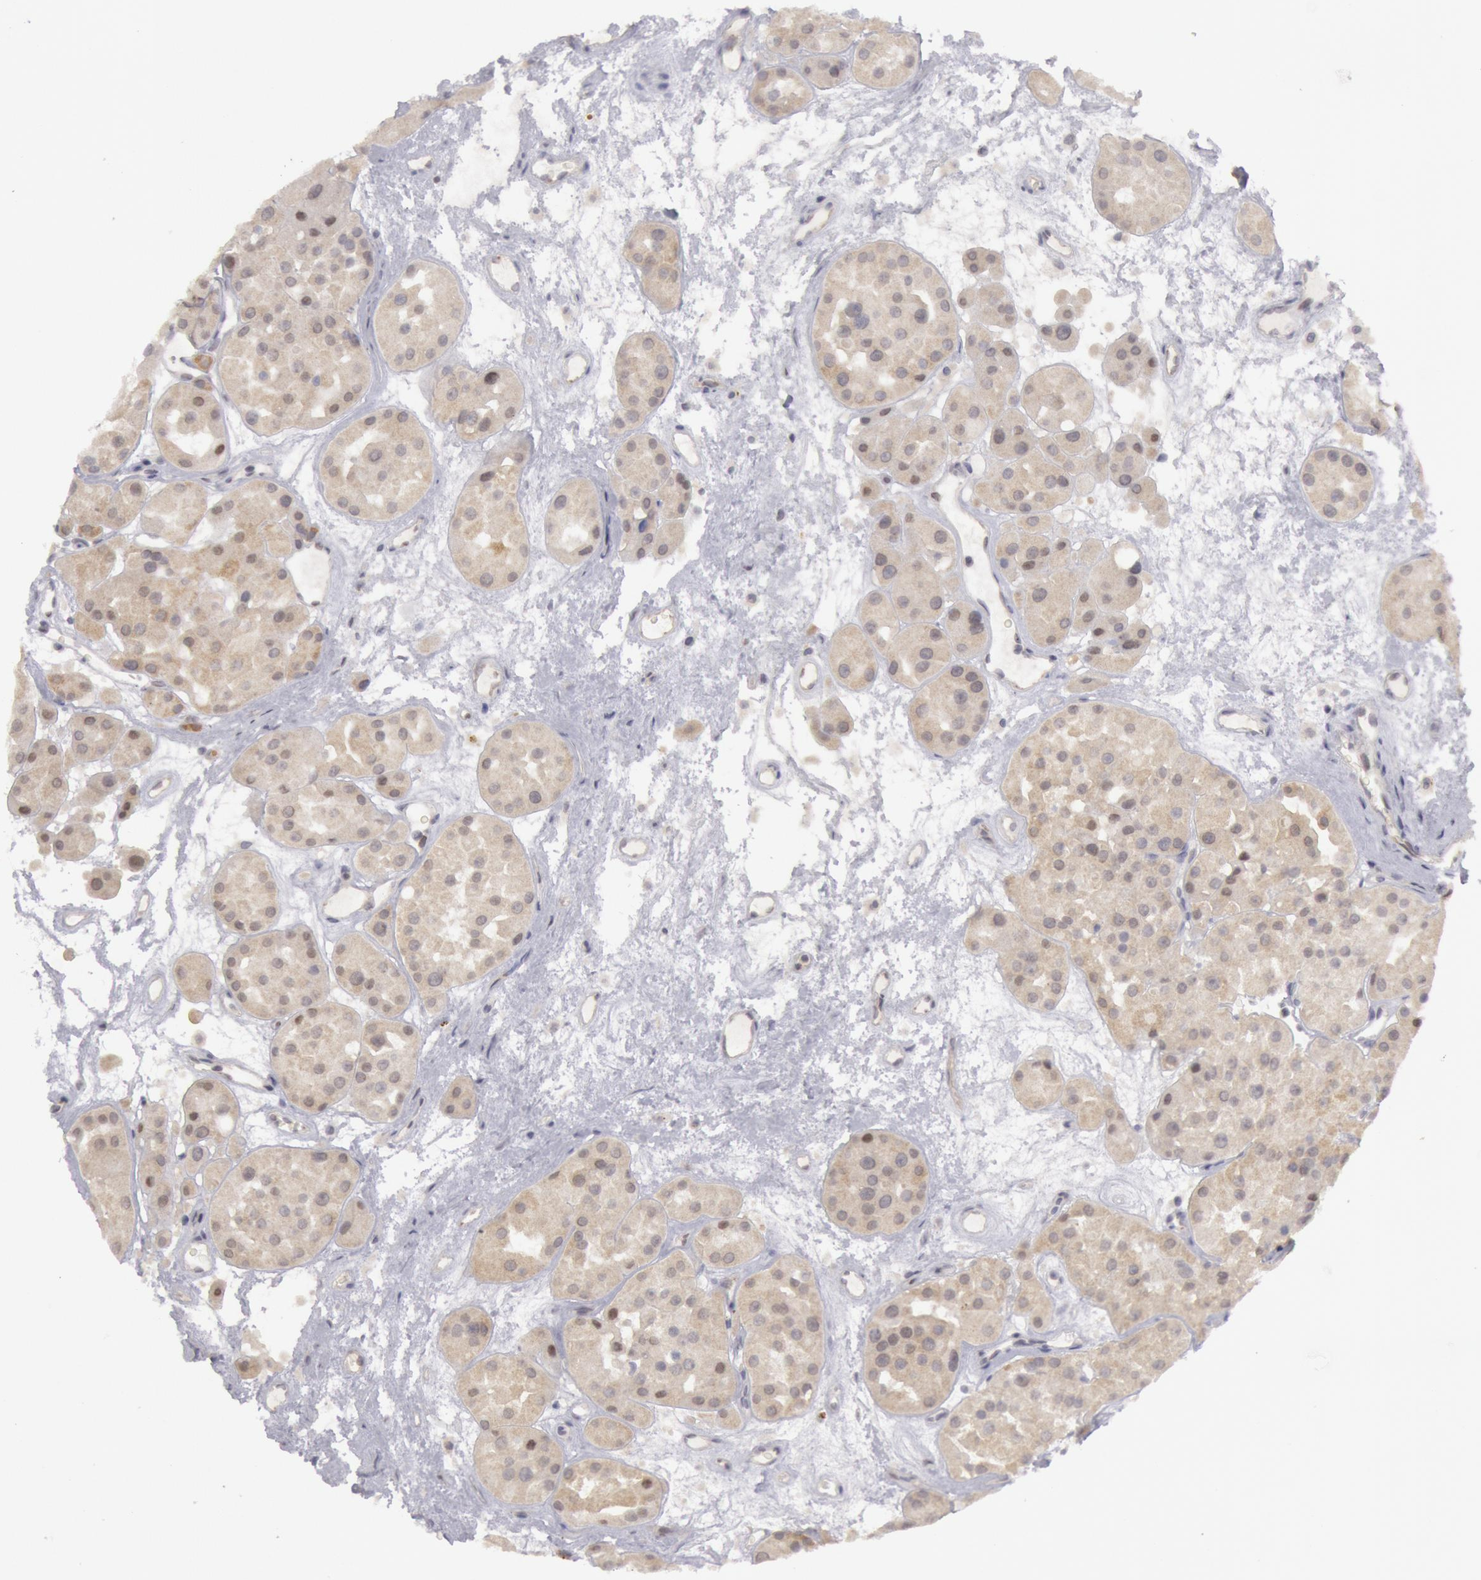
{"staining": {"intensity": "moderate", "quantity": ">75%", "location": "cytoplasmic/membranous"}, "tissue": "renal cancer", "cell_type": "Tumor cells", "image_type": "cancer", "snomed": [{"axis": "morphology", "description": "Adenocarcinoma, uncertain malignant potential"}, {"axis": "topography", "description": "Kidney"}], "caption": "Moderate cytoplasmic/membranous positivity for a protein is present in about >75% of tumor cells of renal cancer (adenocarcinoma,  uncertain malignant potential) using immunohistochemistry (IHC).", "gene": "JOSD1", "patient": {"sex": "male", "age": 63}}